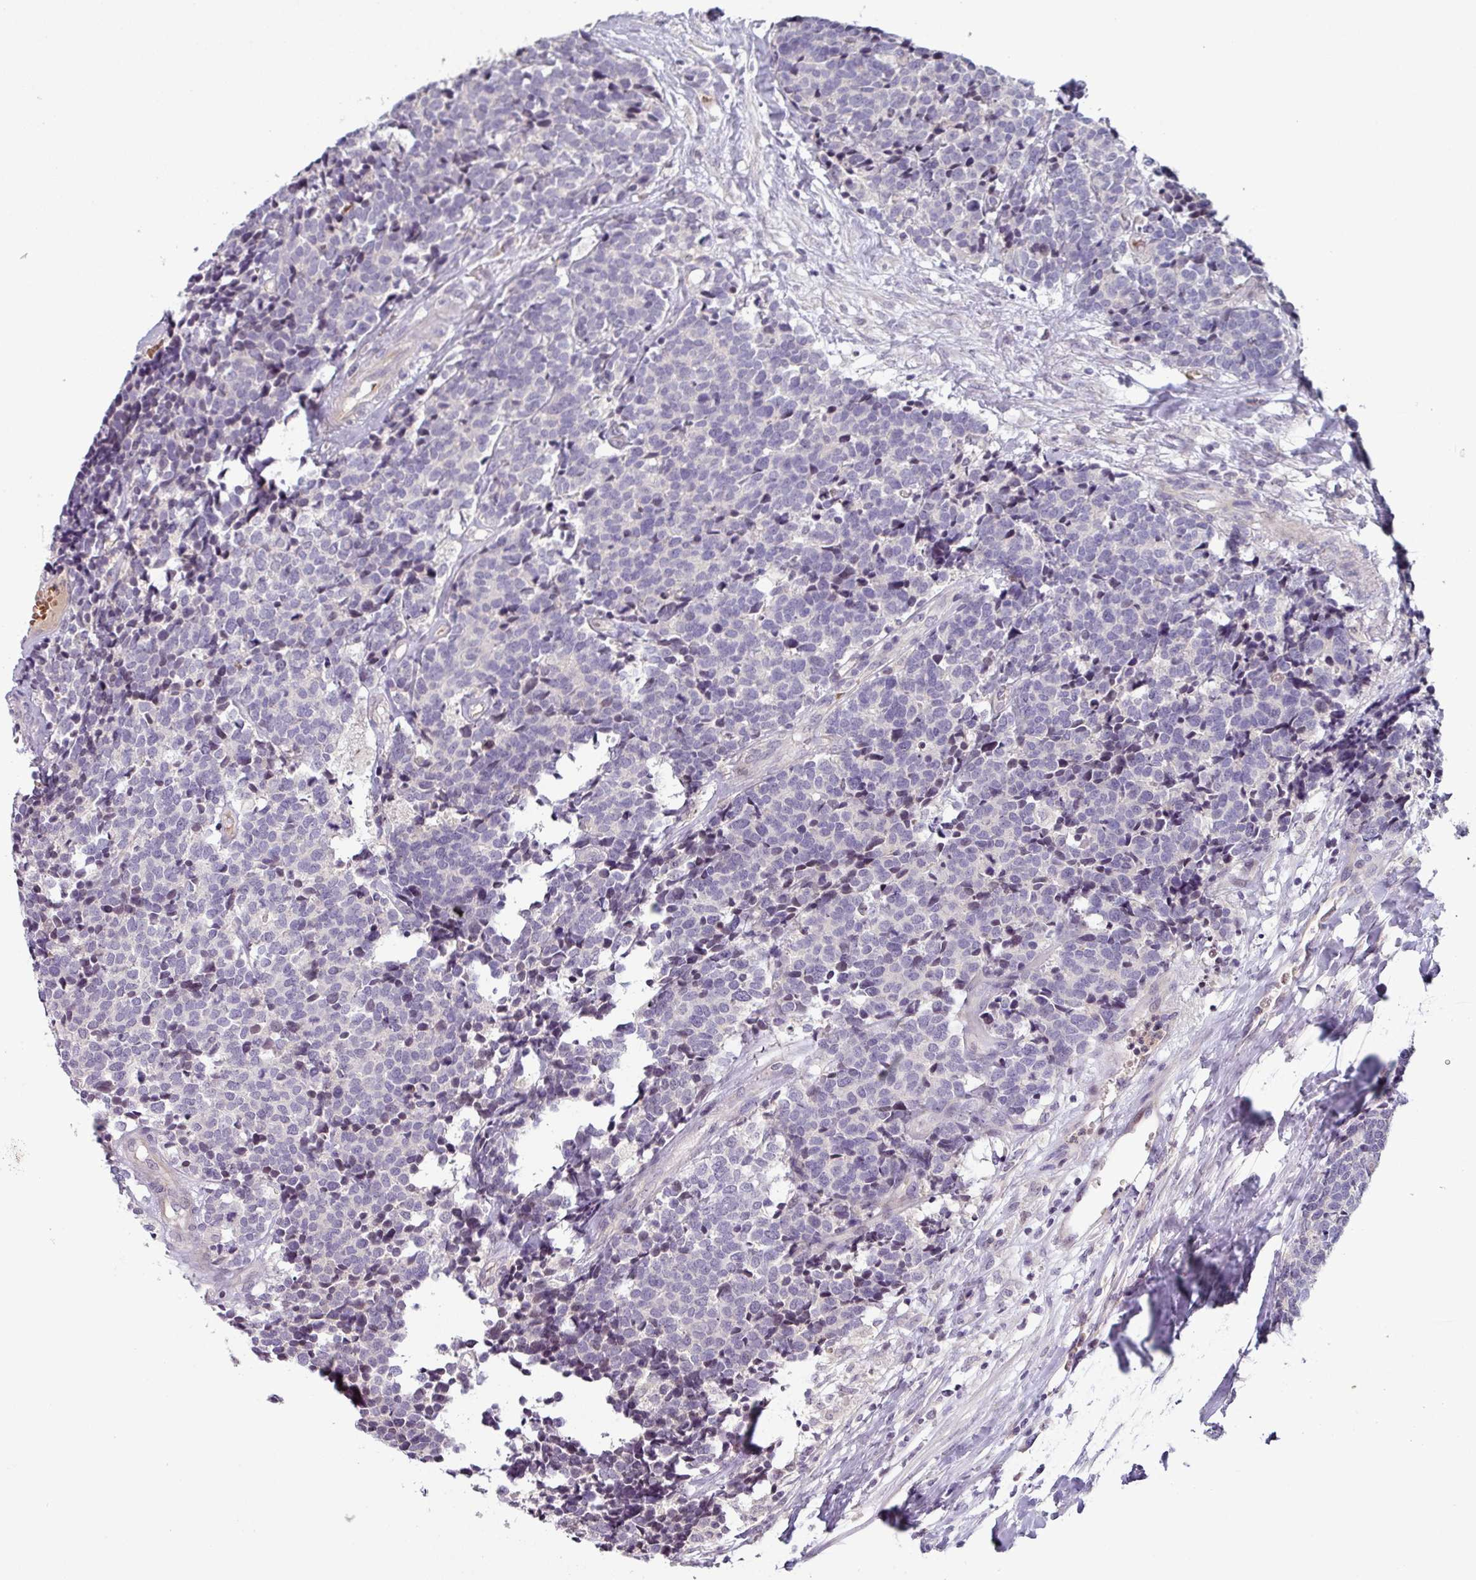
{"staining": {"intensity": "negative", "quantity": "none", "location": "none"}, "tissue": "carcinoid", "cell_type": "Tumor cells", "image_type": "cancer", "snomed": [{"axis": "morphology", "description": "Carcinoid, malignant, NOS"}, {"axis": "topography", "description": "Skin"}], "caption": "A histopathology image of human malignant carcinoid is negative for staining in tumor cells.", "gene": "SLC5A10", "patient": {"sex": "female", "age": 79}}